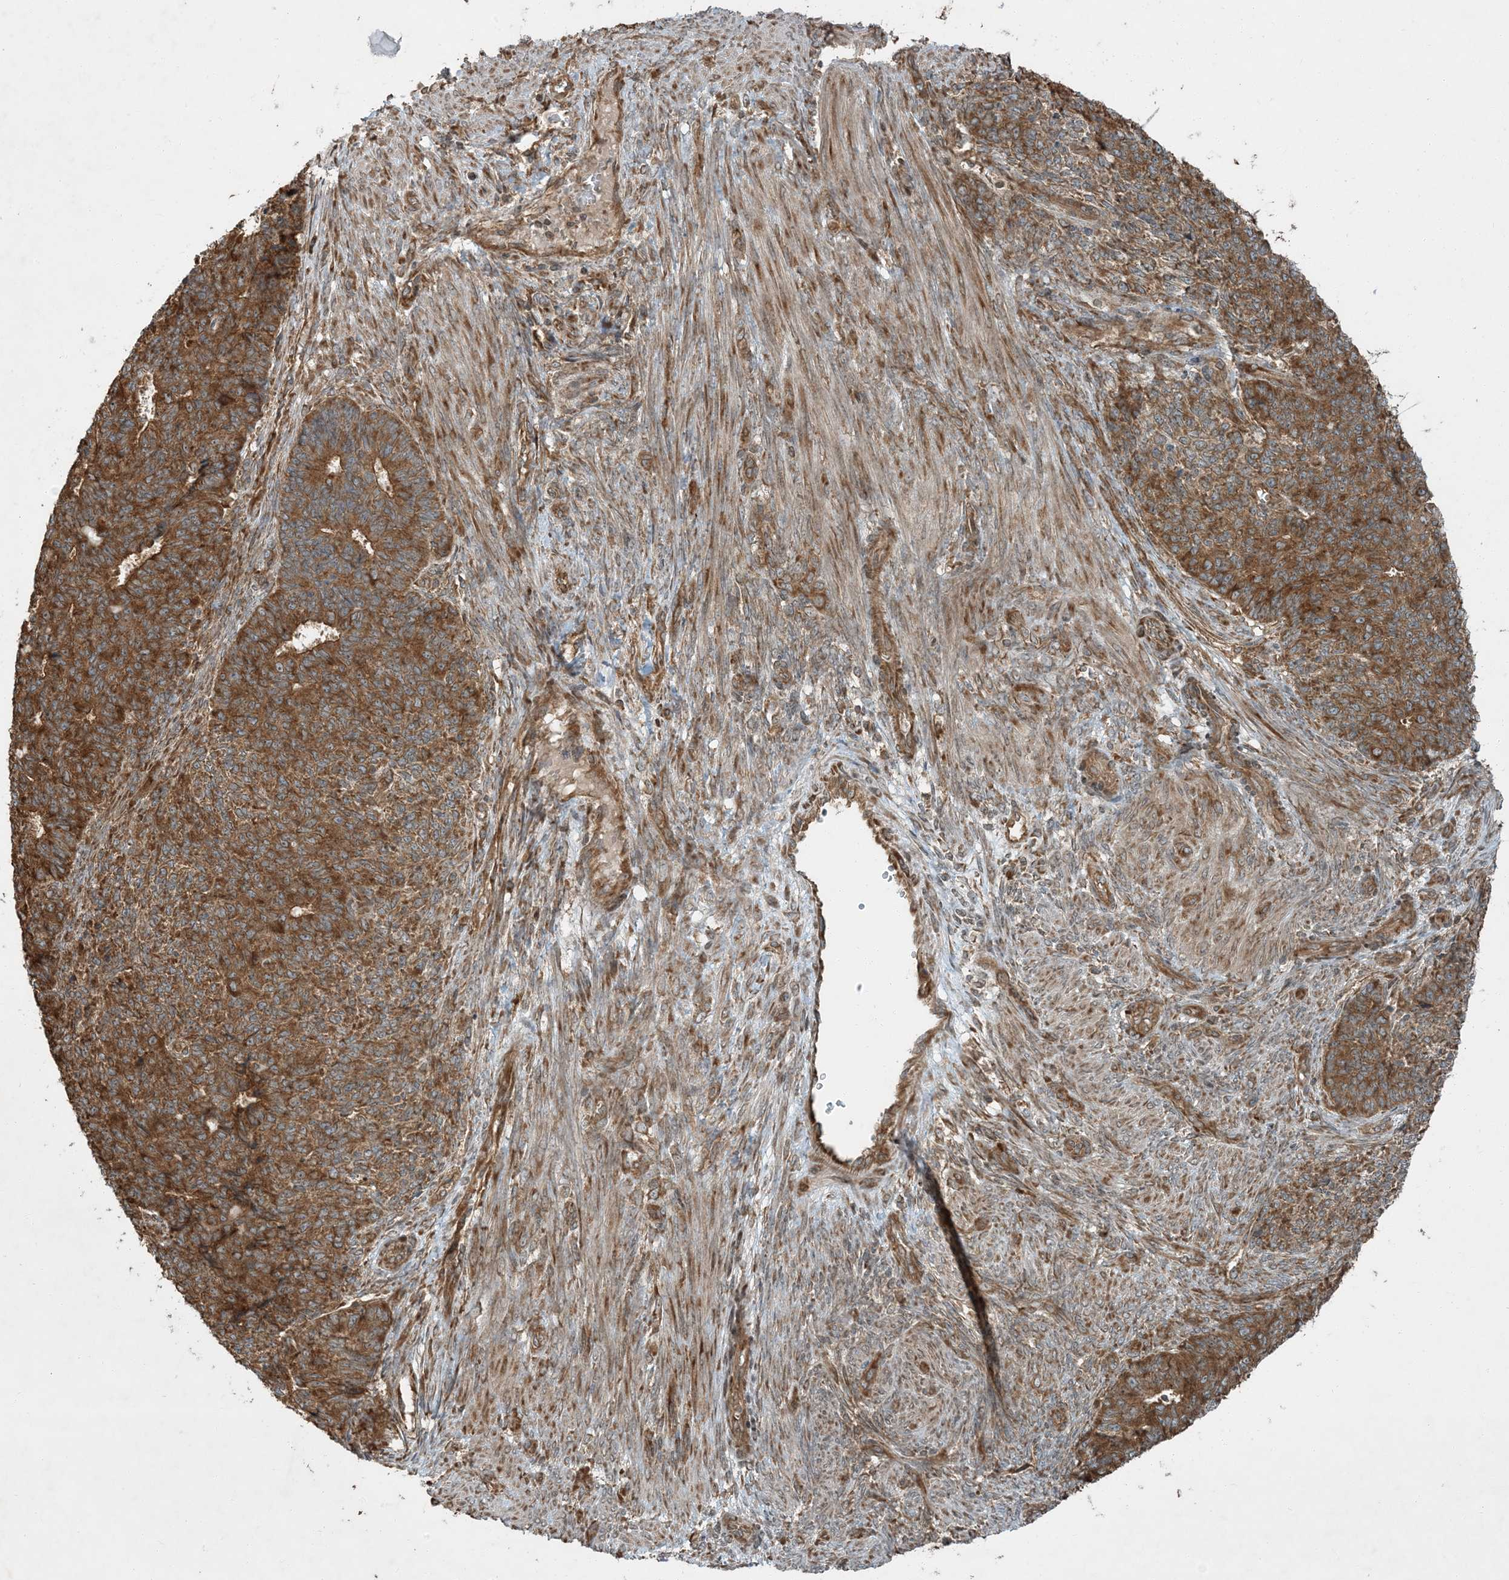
{"staining": {"intensity": "moderate", "quantity": ">75%", "location": "cytoplasmic/membranous"}, "tissue": "endometrial cancer", "cell_type": "Tumor cells", "image_type": "cancer", "snomed": [{"axis": "morphology", "description": "Adenocarcinoma, NOS"}, {"axis": "topography", "description": "Endometrium"}], "caption": "An immunohistochemistry (IHC) image of neoplastic tissue is shown. Protein staining in brown labels moderate cytoplasmic/membranous positivity in endometrial cancer (adenocarcinoma) within tumor cells.", "gene": "COMMD8", "patient": {"sex": "female", "age": 32}}